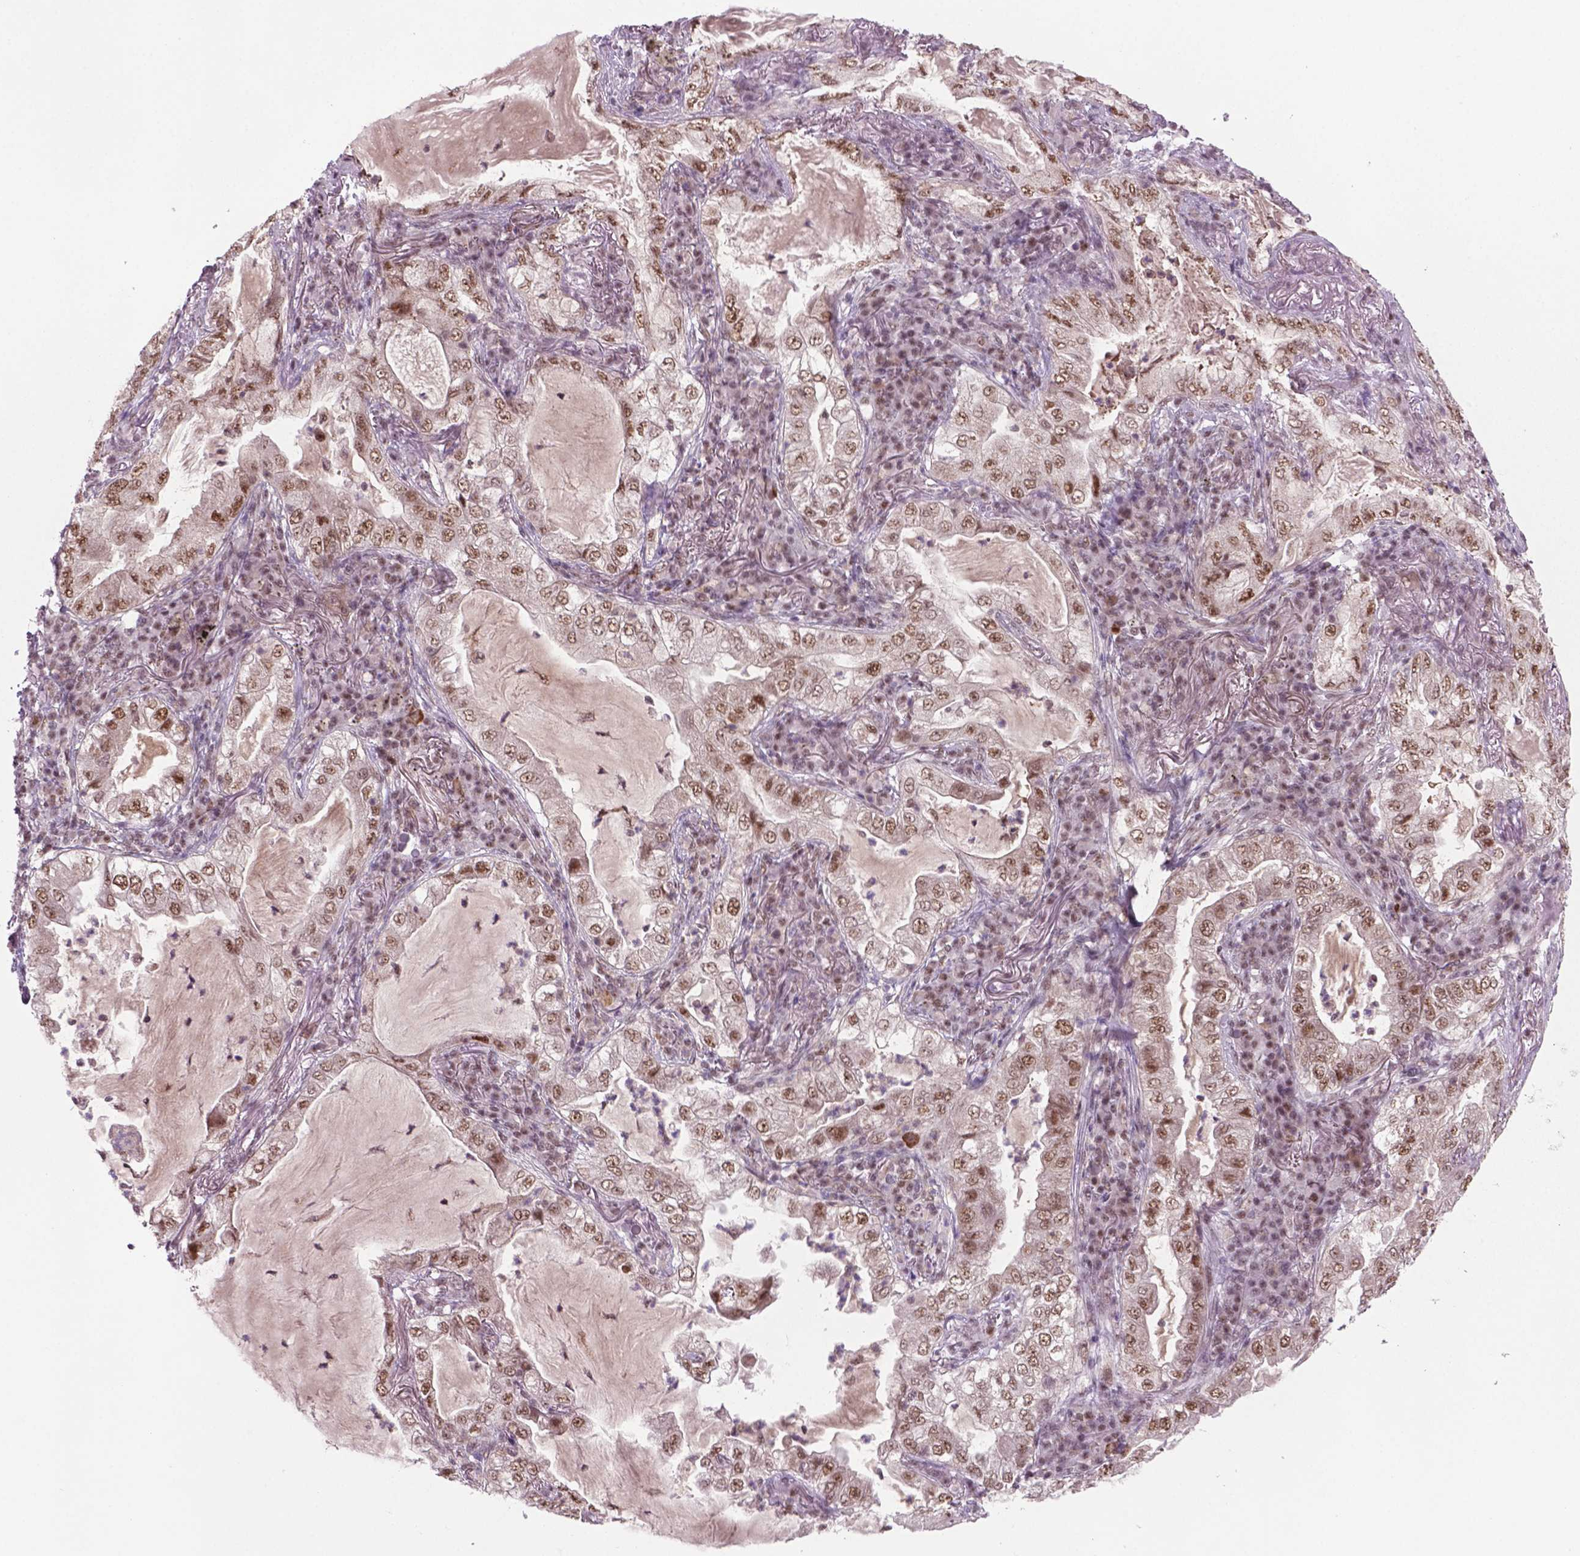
{"staining": {"intensity": "moderate", "quantity": ">75%", "location": "nuclear"}, "tissue": "lung cancer", "cell_type": "Tumor cells", "image_type": "cancer", "snomed": [{"axis": "morphology", "description": "Adenocarcinoma, NOS"}, {"axis": "topography", "description": "Lung"}], "caption": "Adenocarcinoma (lung) tissue demonstrates moderate nuclear expression in approximately >75% of tumor cells, visualized by immunohistochemistry. Using DAB (brown) and hematoxylin (blue) stains, captured at high magnification using brightfield microscopy.", "gene": "PHAX", "patient": {"sex": "female", "age": 73}}